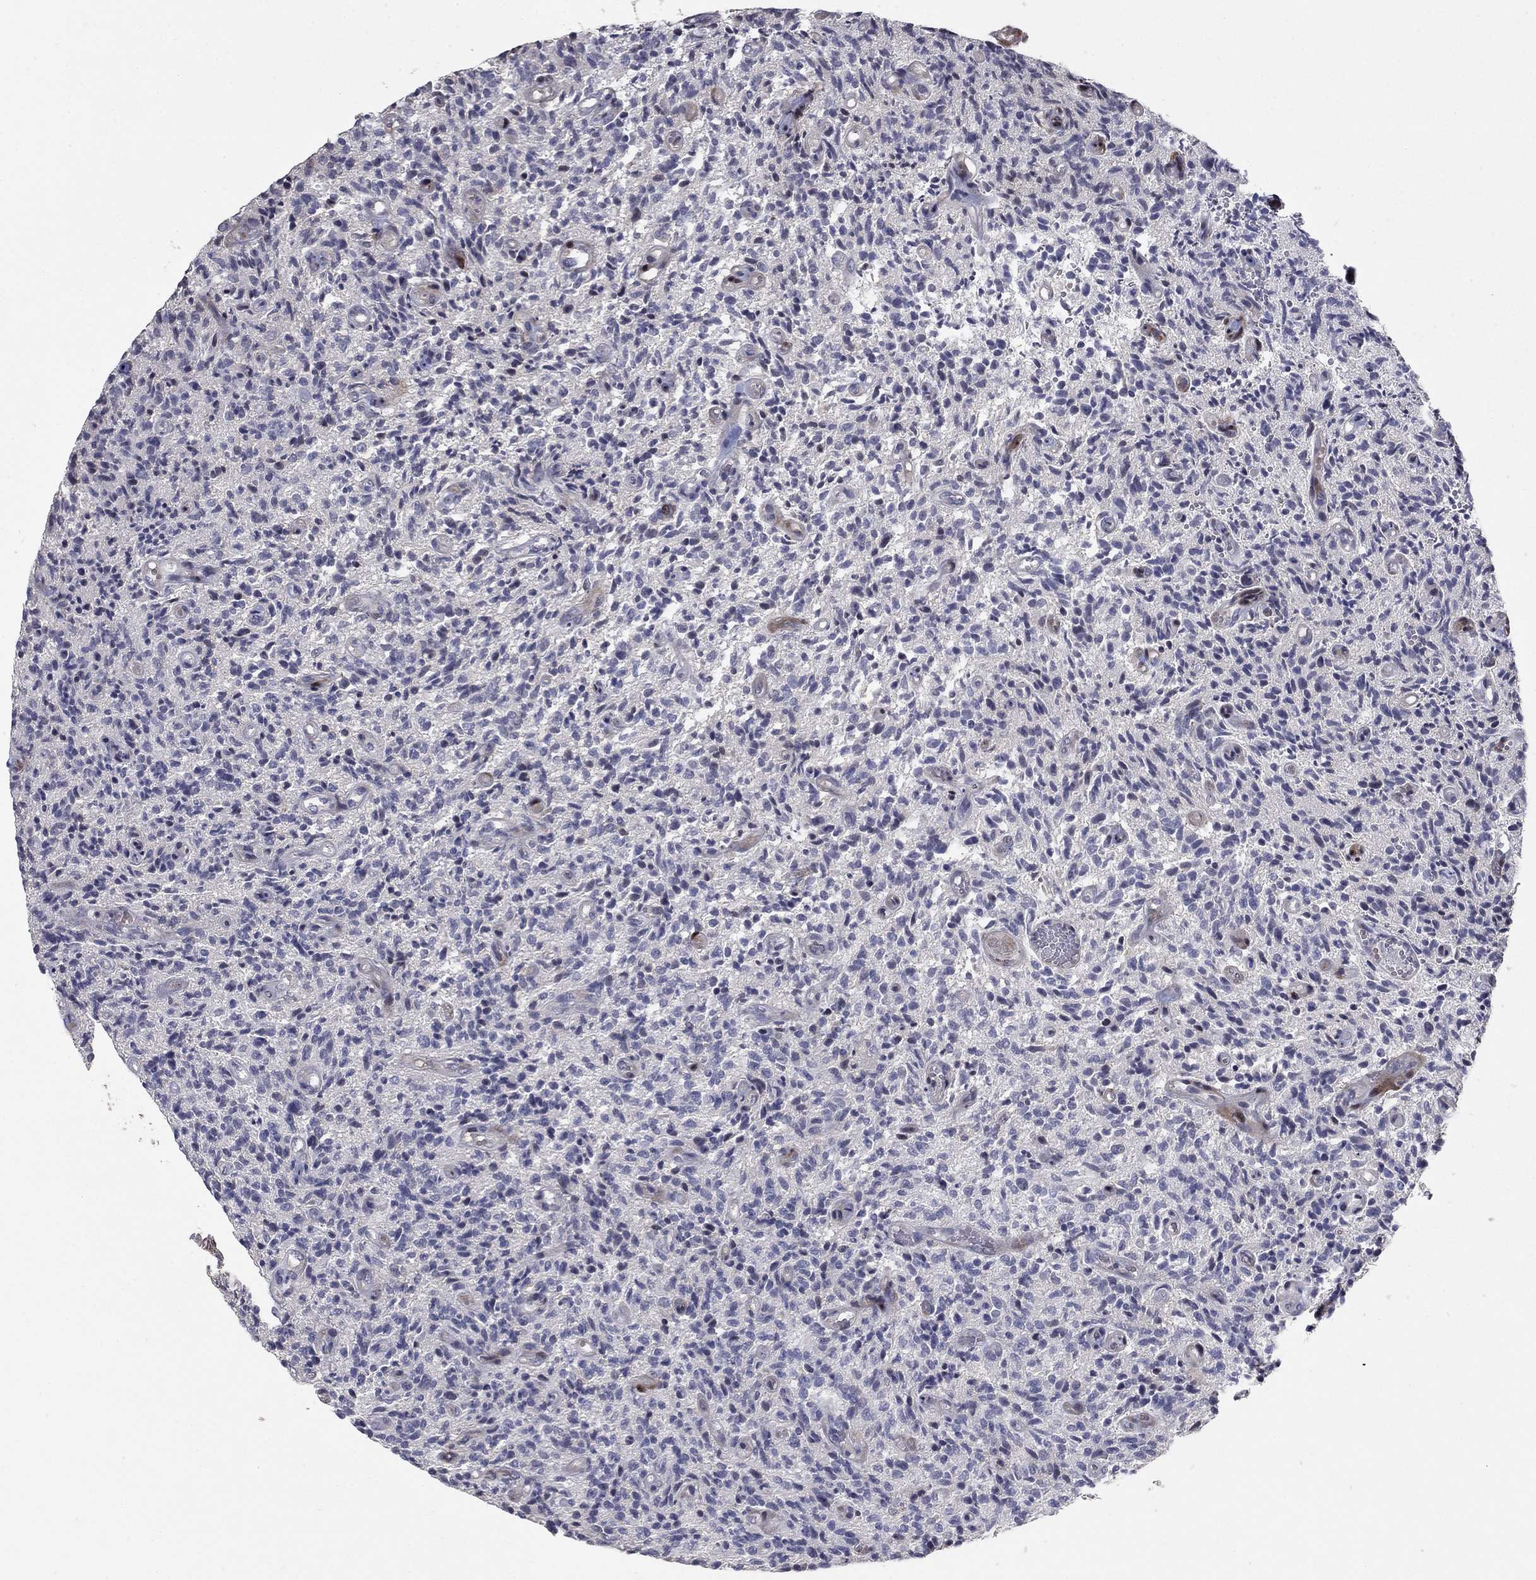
{"staining": {"intensity": "negative", "quantity": "none", "location": "none"}, "tissue": "glioma", "cell_type": "Tumor cells", "image_type": "cancer", "snomed": [{"axis": "morphology", "description": "Glioma, malignant, High grade"}, {"axis": "topography", "description": "Brain"}], "caption": "High power microscopy micrograph of an immunohistochemistry (IHC) histopathology image of high-grade glioma (malignant), revealing no significant staining in tumor cells. Nuclei are stained in blue.", "gene": "LPCAT4", "patient": {"sex": "male", "age": 64}}